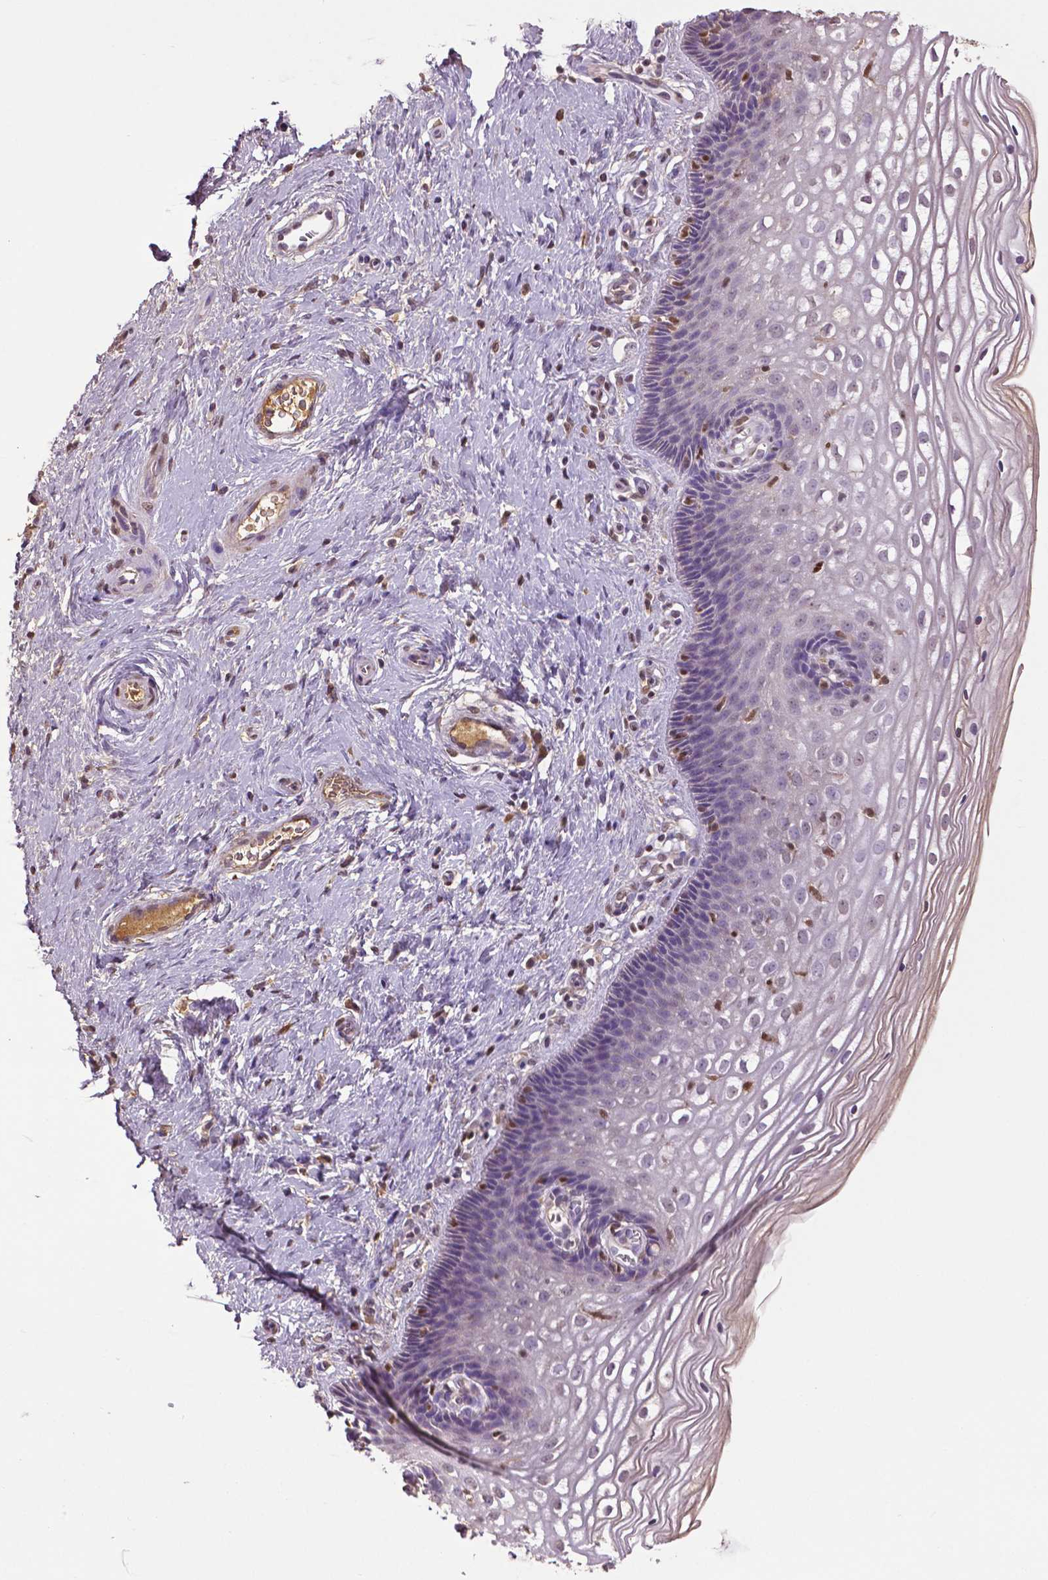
{"staining": {"intensity": "negative", "quantity": "none", "location": "none"}, "tissue": "cervix", "cell_type": "Glandular cells", "image_type": "normal", "snomed": [{"axis": "morphology", "description": "Normal tissue, NOS"}, {"axis": "topography", "description": "Cervix"}], "caption": "Immunohistochemistry (IHC) image of normal cervix: cervix stained with DAB (3,3'-diaminobenzidine) demonstrates no significant protein staining in glandular cells.", "gene": "RUNX3", "patient": {"sex": "female", "age": 34}}